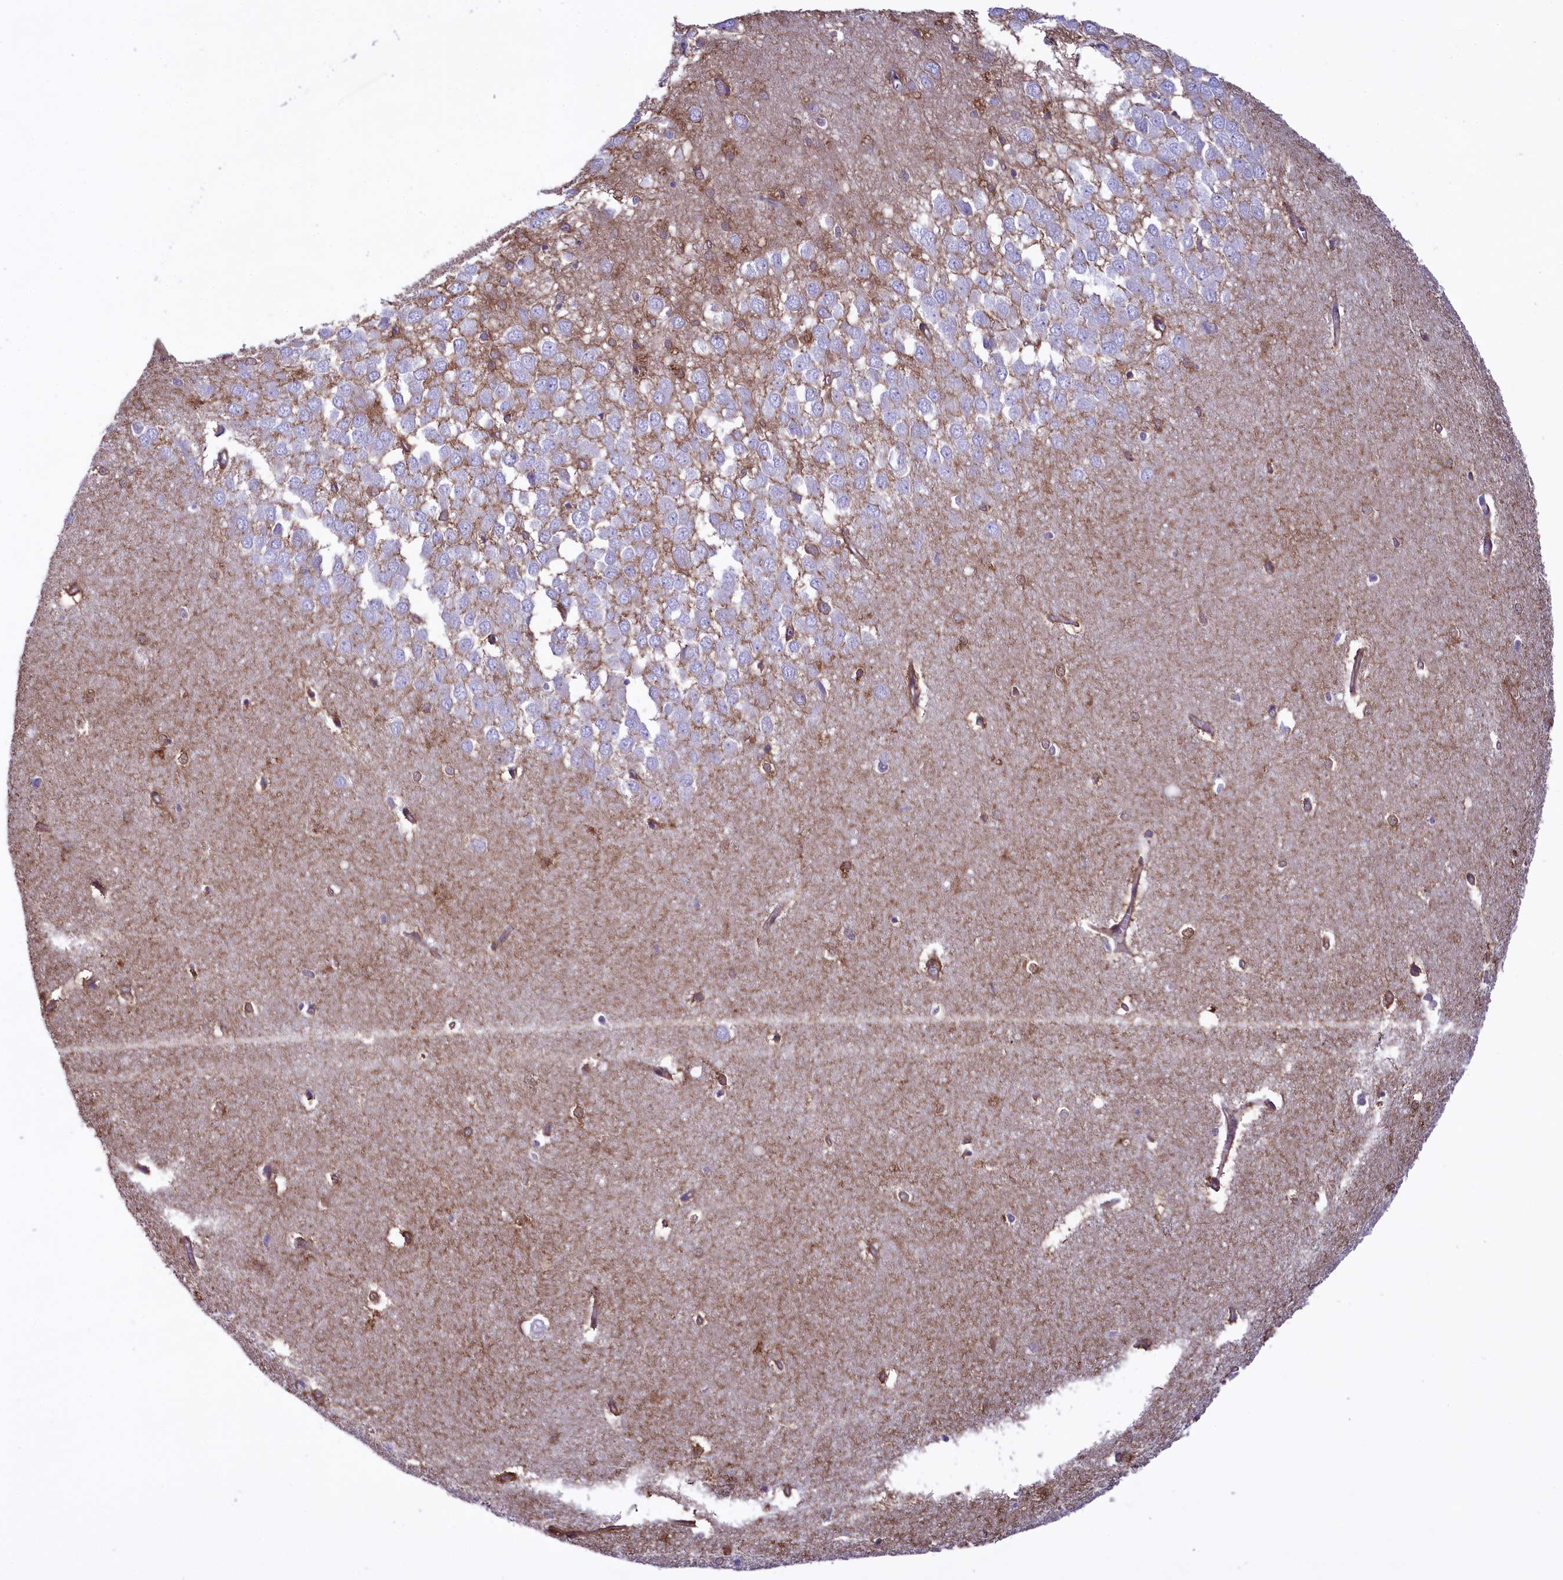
{"staining": {"intensity": "moderate", "quantity": "25%-75%", "location": "none"}, "tissue": "hippocampus", "cell_type": "Glial cells", "image_type": "normal", "snomed": [{"axis": "morphology", "description": "Normal tissue, NOS"}, {"axis": "topography", "description": "Hippocampus"}], "caption": "A medium amount of moderate None expression is appreciated in about 25%-75% of glial cells in benign hippocampus. (Stains: DAB in brown, nuclei in blue, Microscopy: brightfield microscopy at high magnification).", "gene": "MAN2B1", "patient": {"sex": "female", "age": 64}}